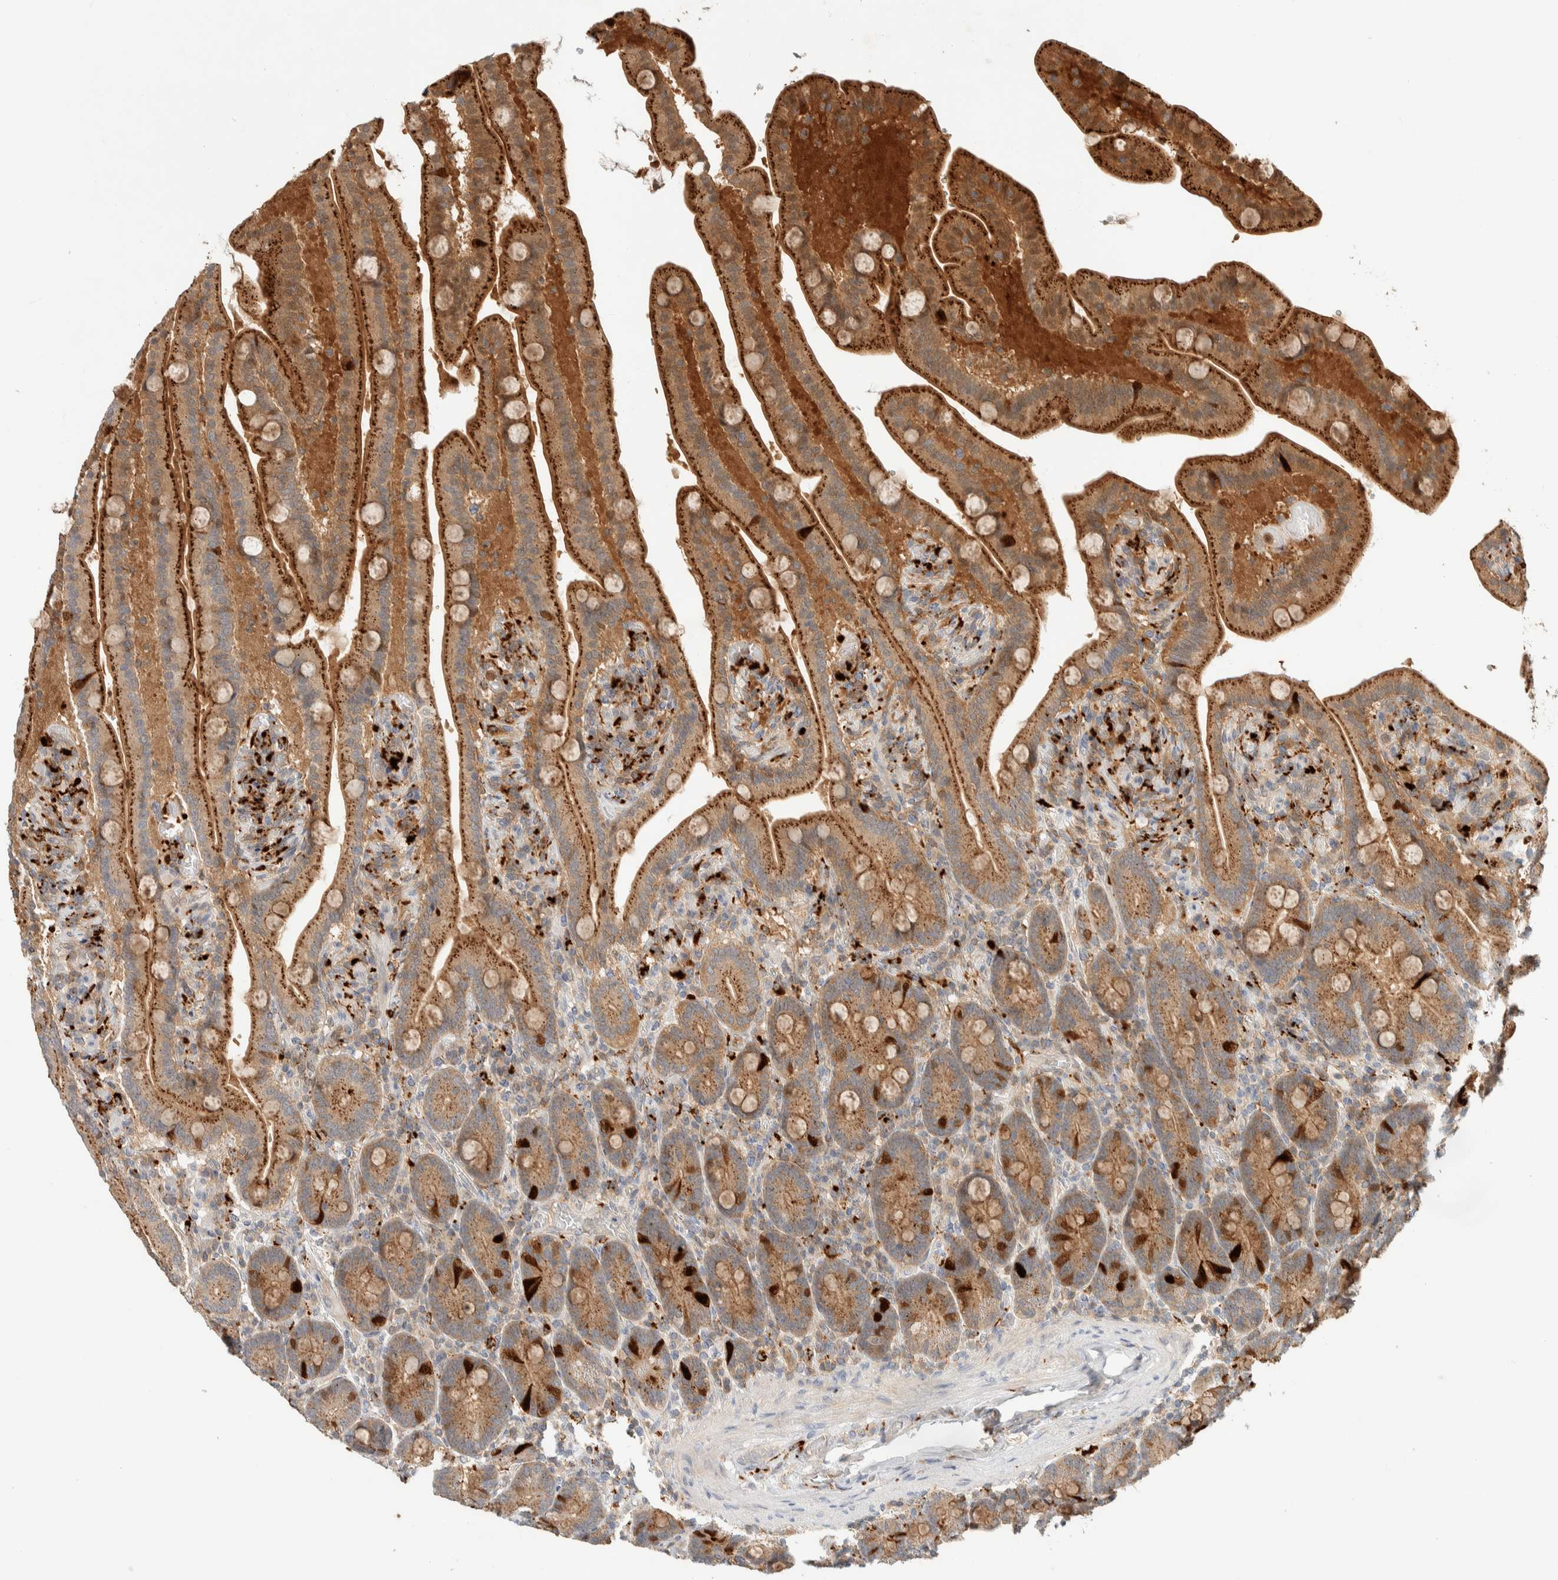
{"staining": {"intensity": "strong", "quantity": ">75%", "location": "cytoplasmic/membranous,nuclear"}, "tissue": "duodenum", "cell_type": "Glandular cells", "image_type": "normal", "snomed": [{"axis": "morphology", "description": "Normal tissue, NOS"}, {"axis": "topography", "description": "Duodenum"}], "caption": "Brown immunohistochemical staining in benign duodenum demonstrates strong cytoplasmic/membranous,nuclear expression in approximately >75% of glandular cells.", "gene": "GCLM", "patient": {"sex": "male", "age": 54}}